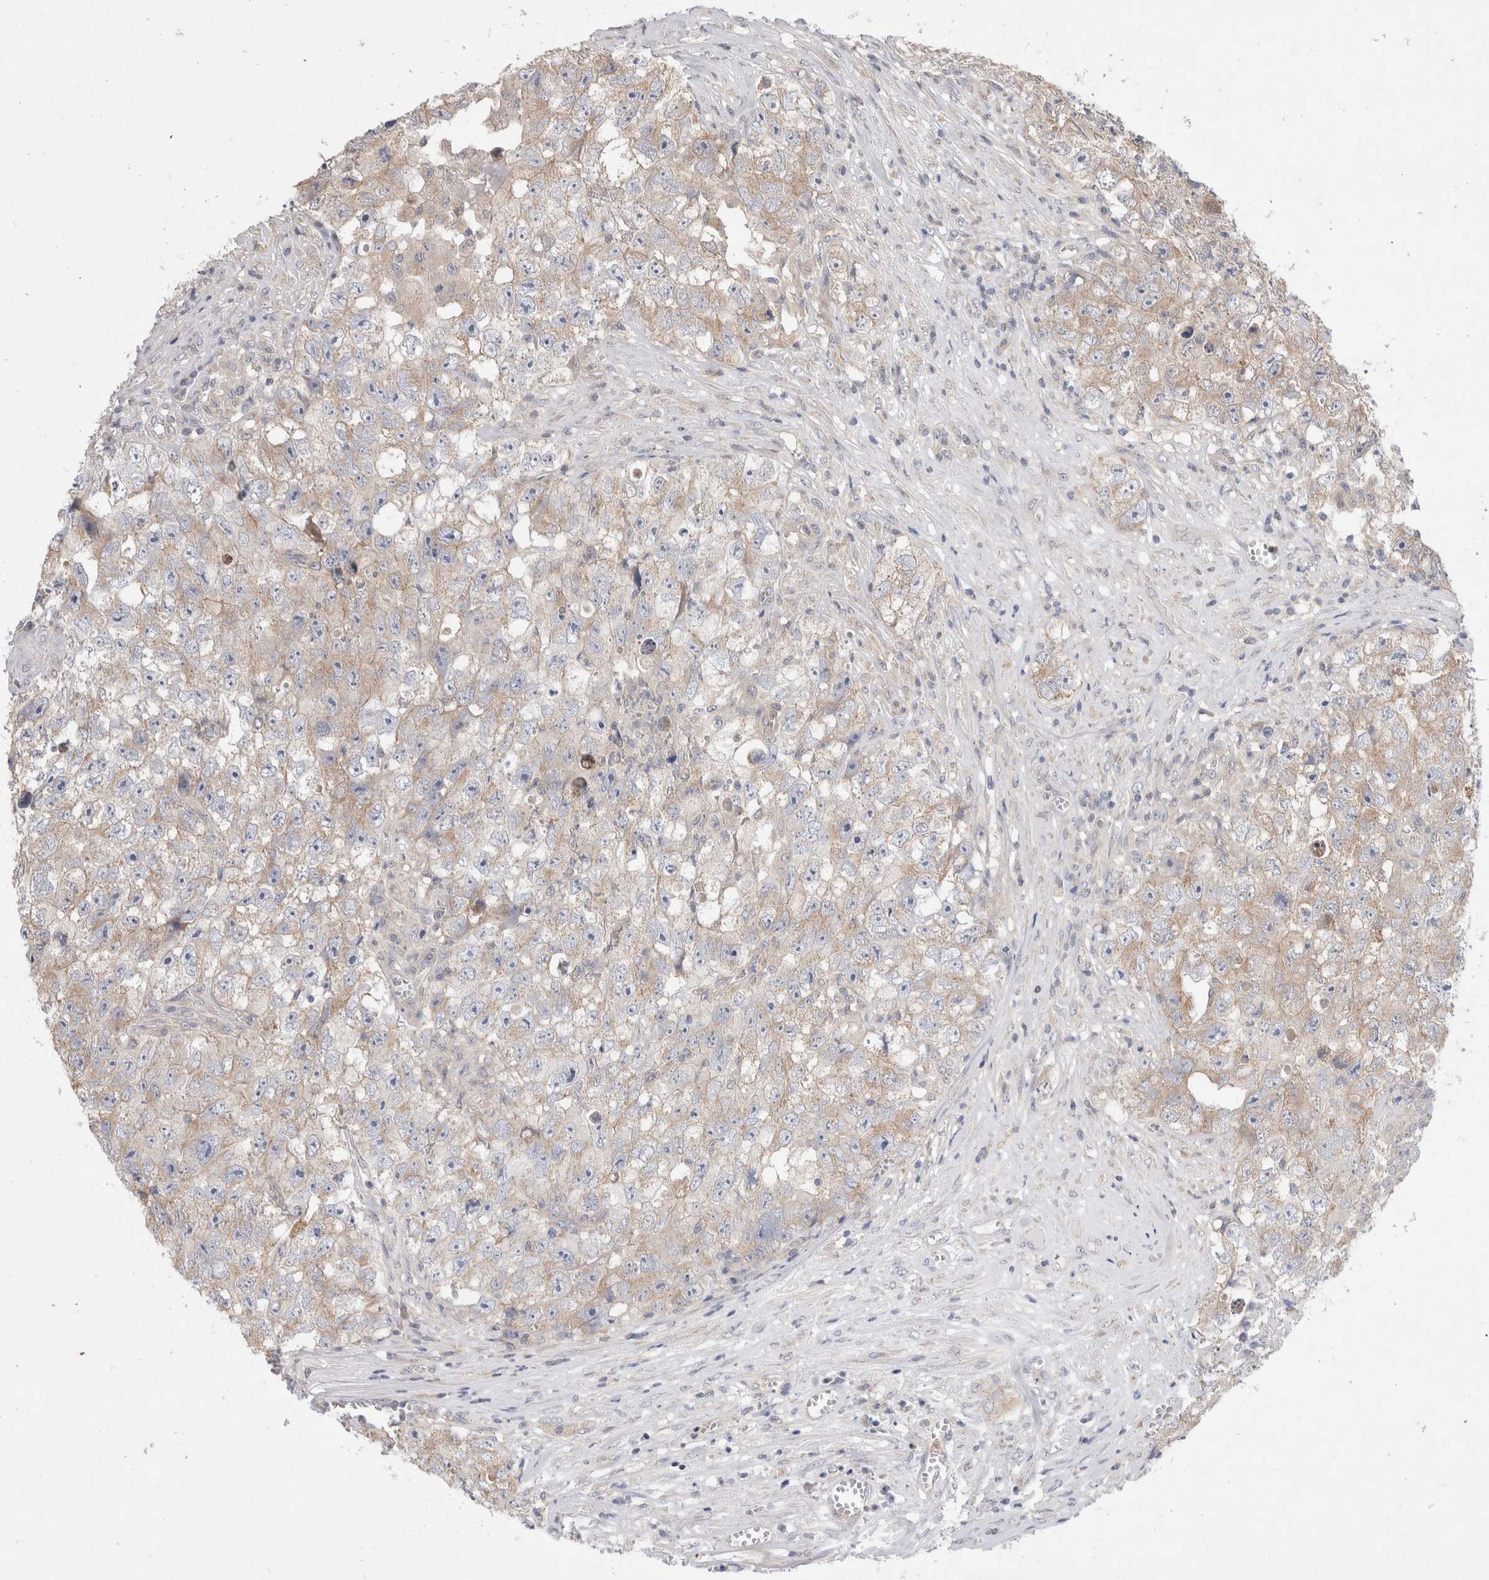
{"staining": {"intensity": "weak", "quantity": ">75%", "location": "cytoplasmic/membranous"}, "tissue": "testis cancer", "cell_type": "Tumor cells", "image_type": "cancer", "snomed": [{"axis": "morphology", "description": "Seminoma, NOS"}, {"axis": "morphology", "description": "Carcinoma, Embryonal, NOS"}, {"axis": "topography", "description": "Testis"}], "caption": "This image shows immunohistochemistry (IHC) staining of human testis embryonal carcinoma, with low weak cytoplasmic/membranous staining in about >75% of tumor cells.", "gene": "IFT74", "patient": {"sex": "male", "age": 43}}